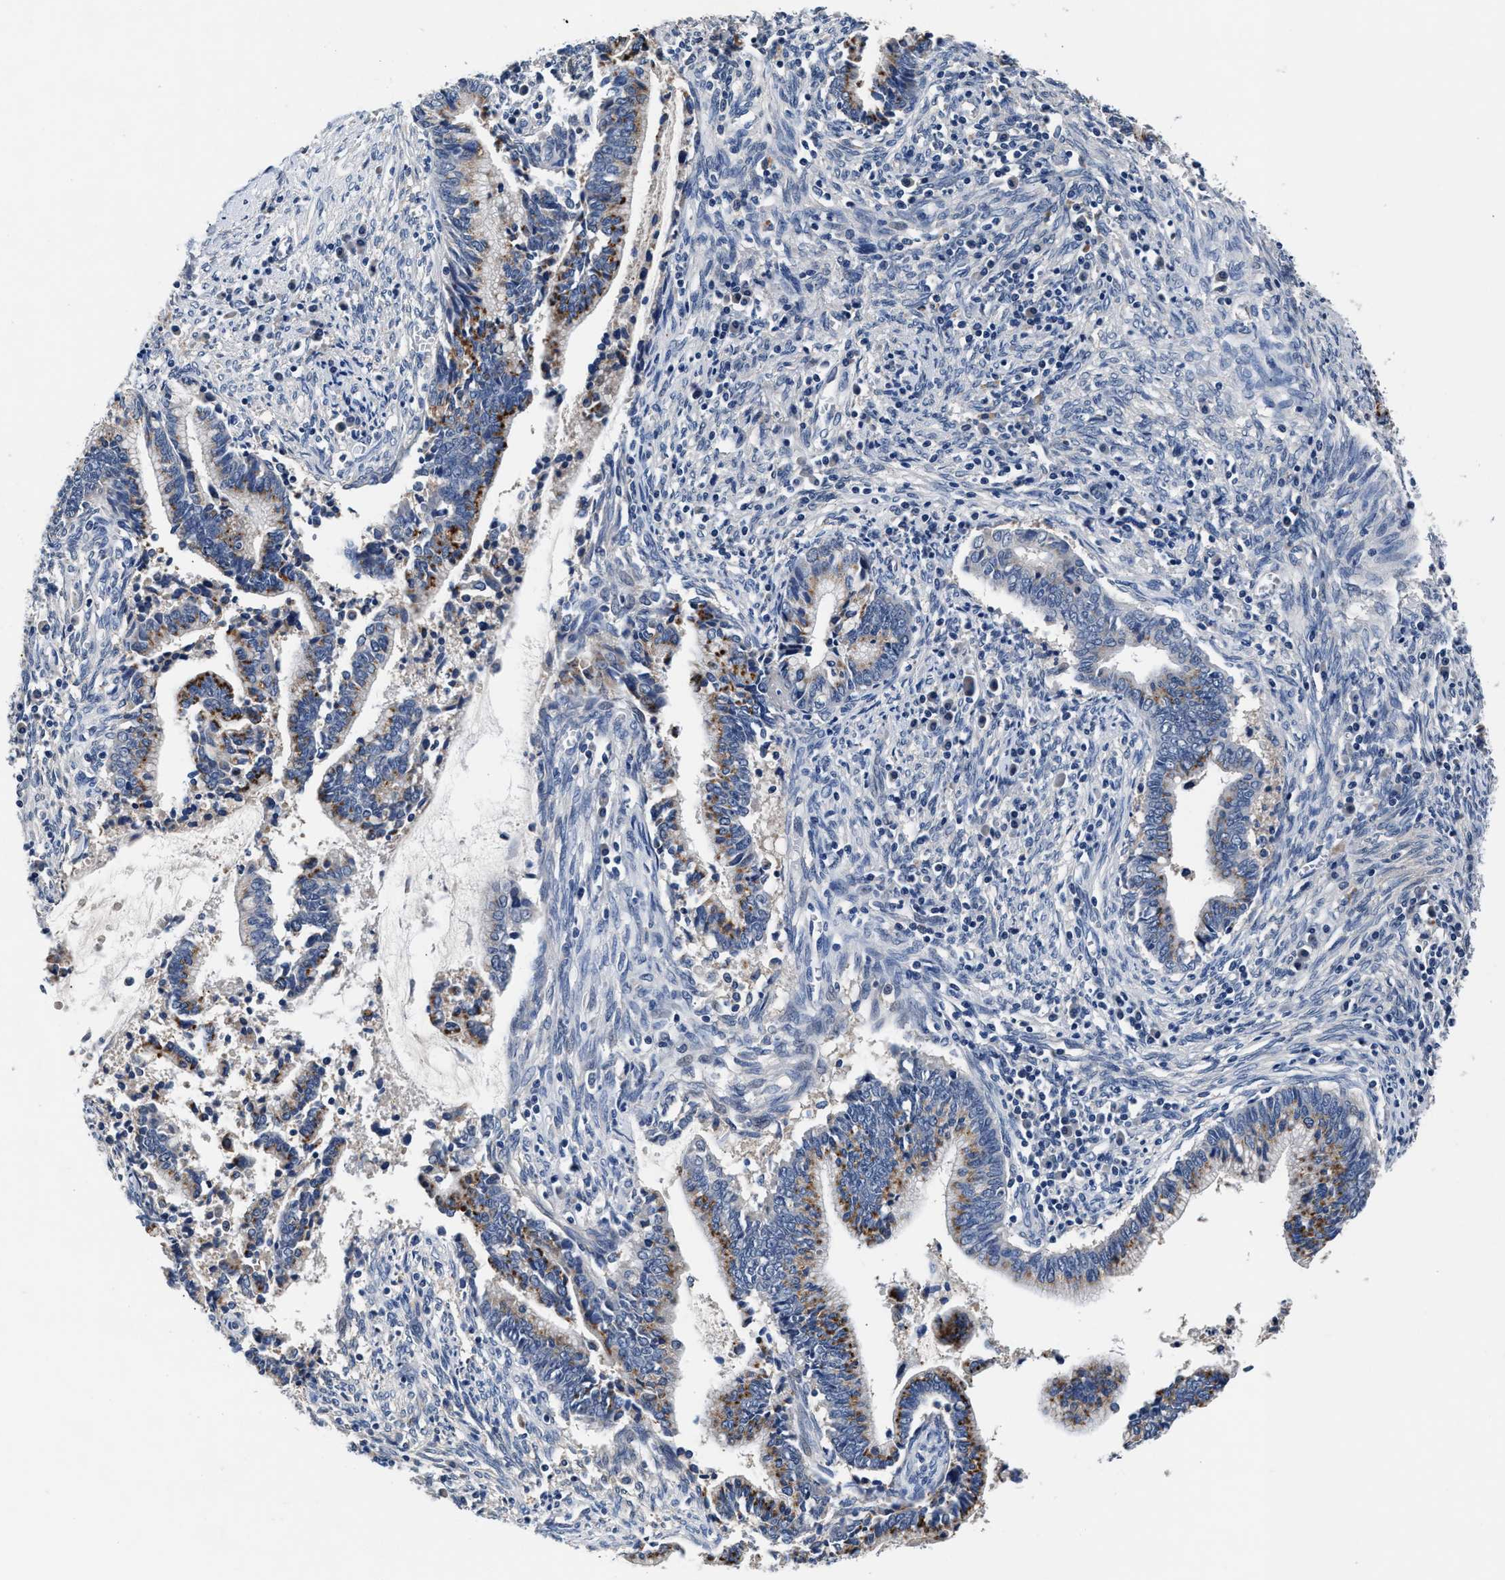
{"staining": {"intensity": "moderate", "quantity": "25%-75%", "location": "cytoplasmic/membranous"}, "tissue": "cervical cancer", "cell_type": "Tumor cells", "image_type": "cancer", "snomed": [{"axis": "morphology", "description": "Adenocarcinoma, NOS"}, {"axis": "topography", "description": "Cervix"}], "caption": "Brown immunohistochemical staining in adenocarcinoma (cervical) exhibits moderate cytoplasmic/membranous expression in approximately 25%-75% of tumor cells.", "gene": "GSTM1", "patient": {"sex": "female", "age": 44}}